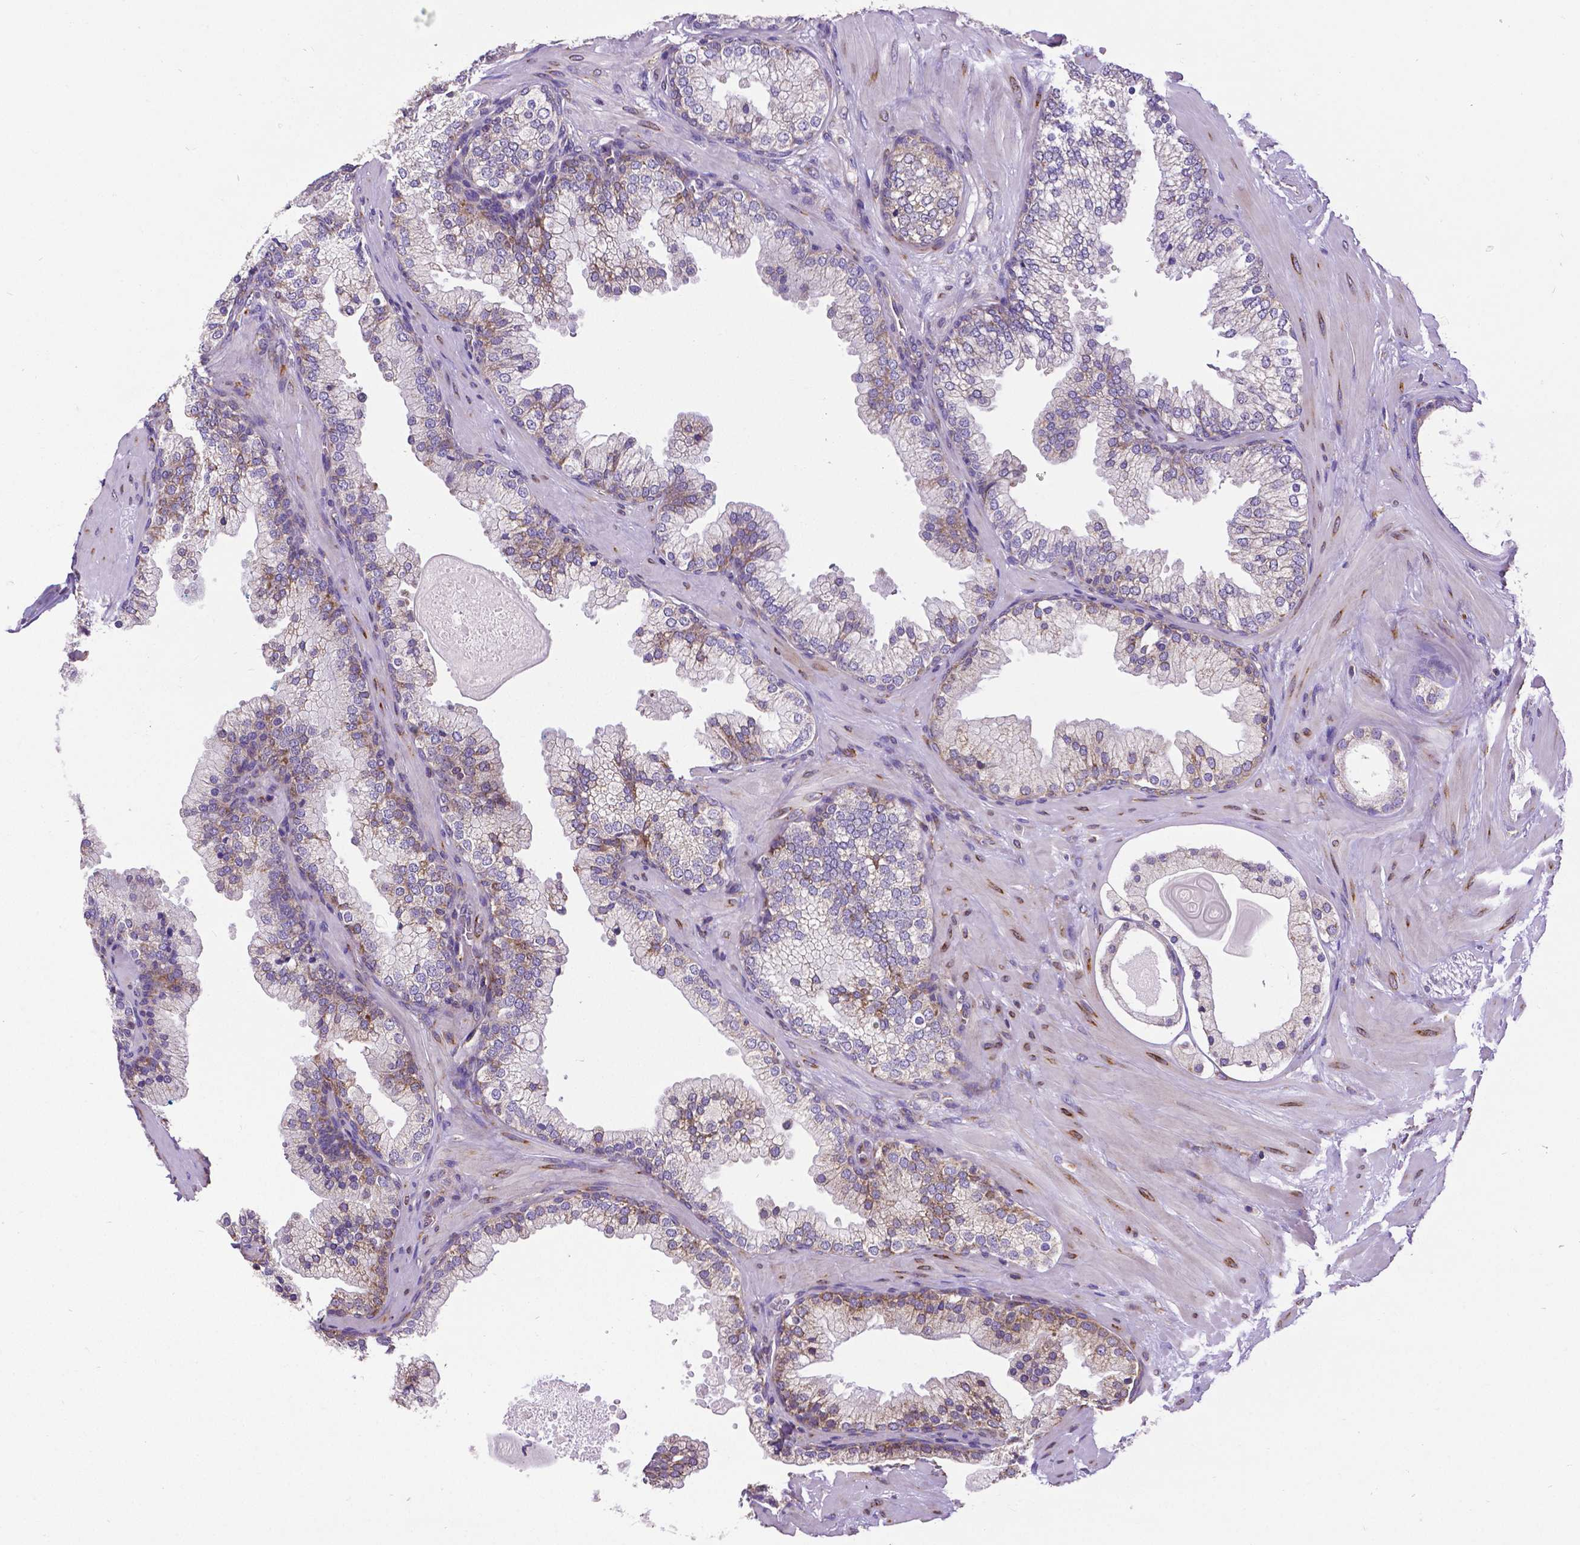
{"staining": {"intensity": "moderate", "quantity": "<25%", "location": "cytoplasmic/membranous"}, "tissue": "prostate", "cell_type": "Glandular cells", "image_type": "normal", "snomed": [{"axis": "morphology", "description": "Normal tissue, NOS"}, {"axis": "topography", "description": "Prostate"}, {"axis": "topography", "description": "Peripheral nerve tissue"}], "caption": "Human prostate stained with a protein marker exhibits moderate staining in glandular cells.", "gene": "MTDH", "patient": {"sex": "male", "age": 61}}